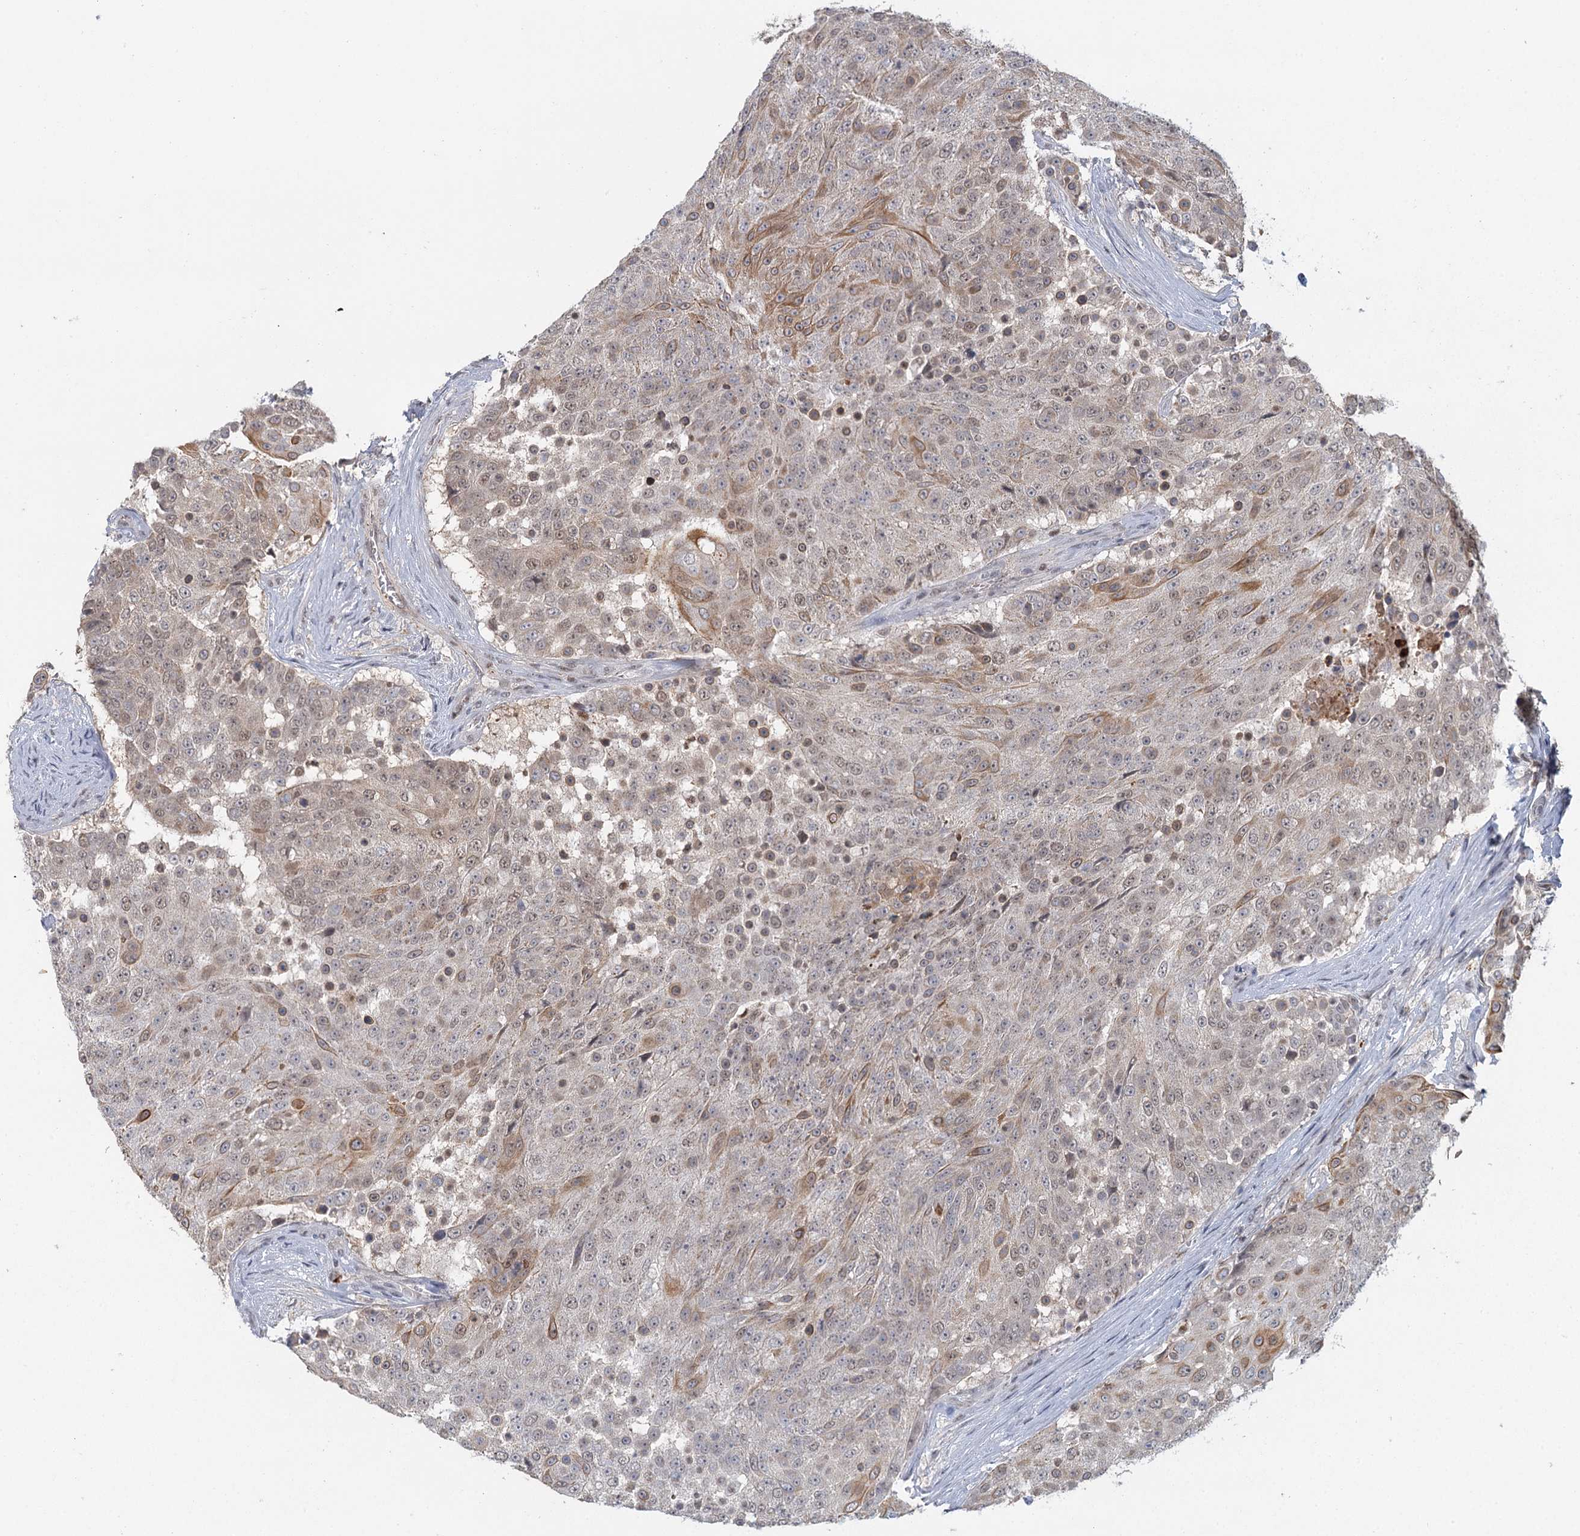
{"staining": {"intensity": "moderate", "quantity": "<25%", "location": "cytoplasmic/membranous"}, "tissue": "urothelial cancer", "cell_type": "Tumor cells", "image_type": "cancer", "snomed": [{"axis": "morphology", "description": "Urothelial carcinoma, High grade"}, {"axis": "topography", "description": "Urinary bladder"}], "caption": "Immunohistochemistry (IHC) photomicrograph of human urothelial cancer stained for a protein (brown), which shows low levels of moderate cytoplasmic/membranous positivity in about <25% of tumor cells.", "gene": "GPATCH11", "patient": {"sex": "female", "age": 63}}